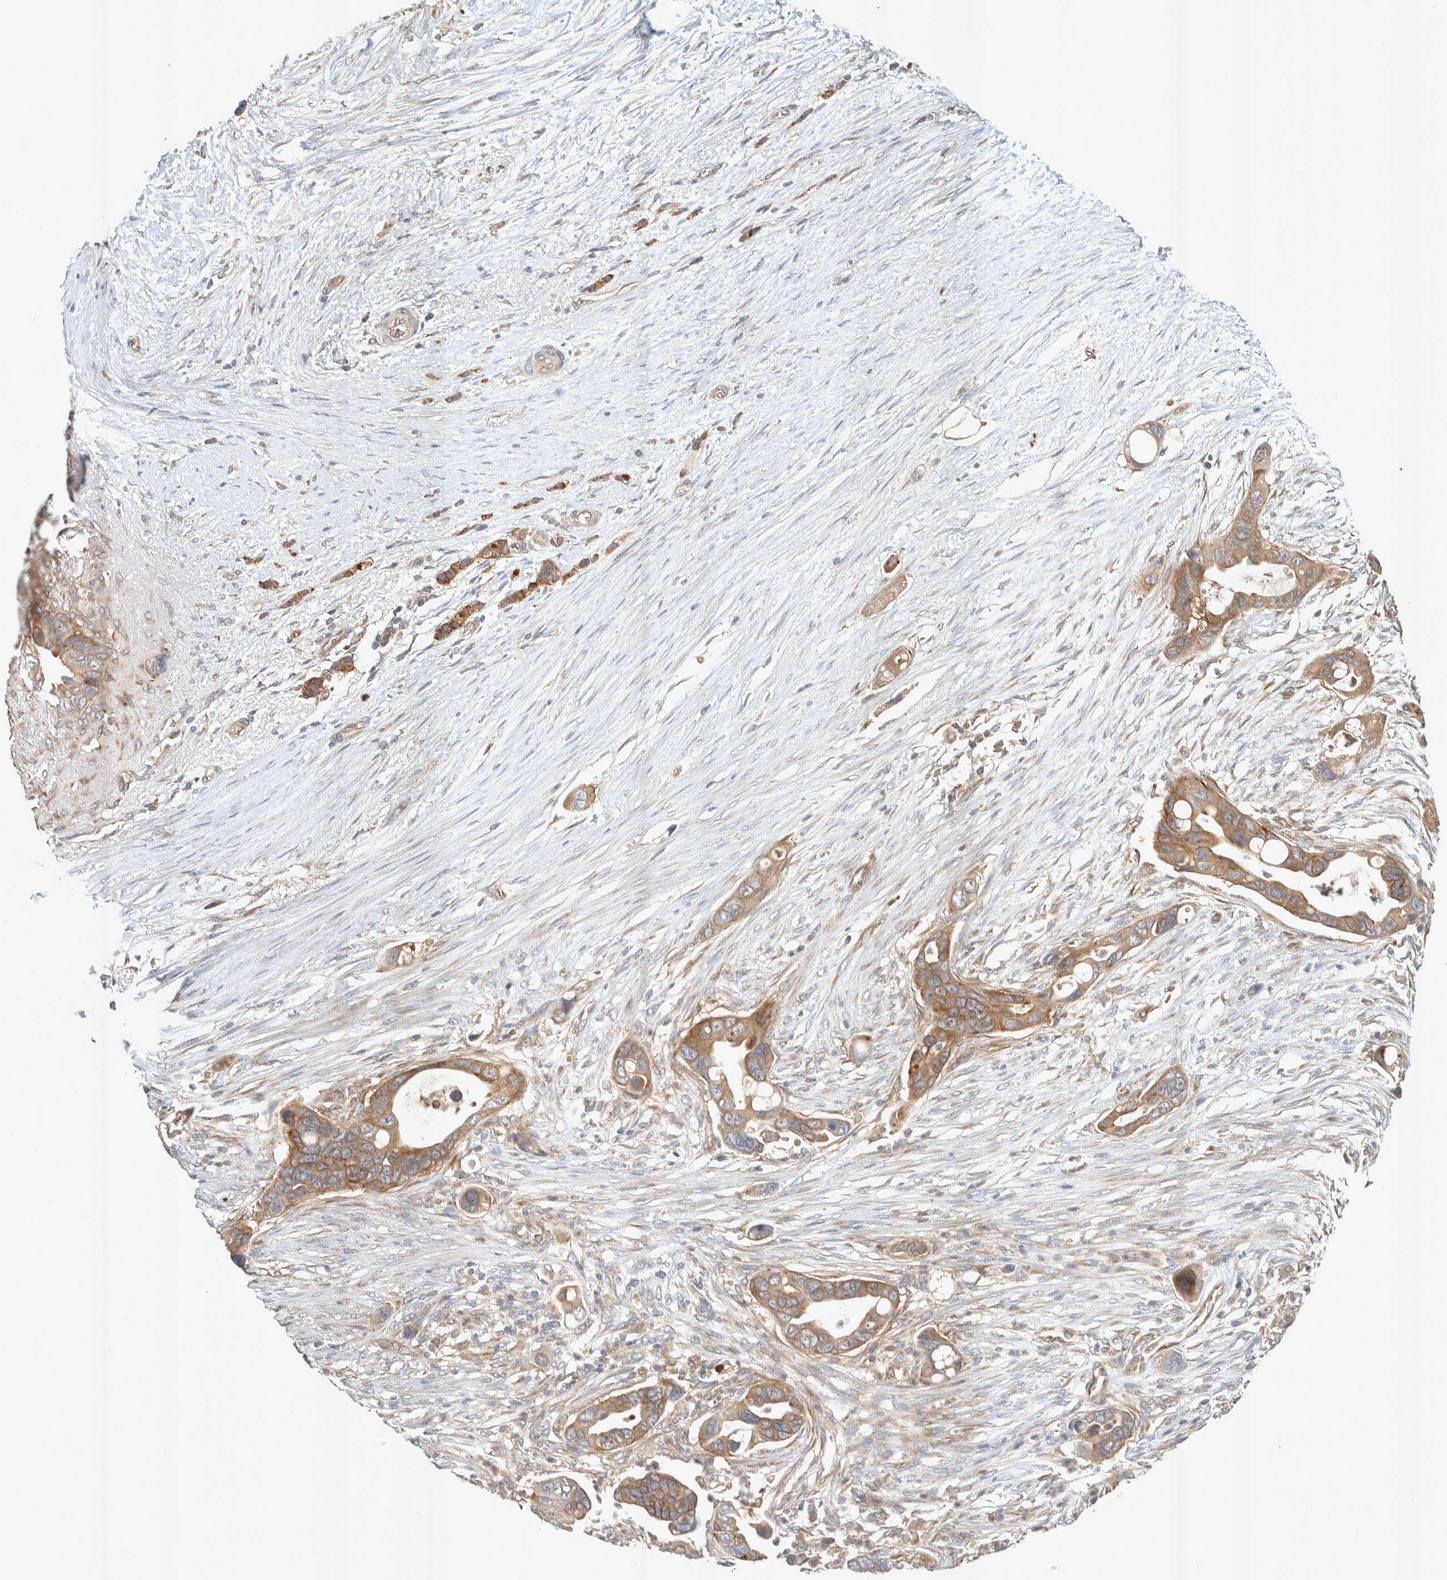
{"staining": {"intensity": "moderate", "quantity": ">75%", "location": "cytoplasmic/membranous"}, "tissue": "pancreatic cancer", "cell_type": "Tumor cells", "image_type": "cancer", "snomed": [{"axis": "morphology", "description": "Adenocarcinoma, NOS"}, {"axis": "topography", "description": "Pancreas"}], "caption": "The image displays staining of pancreatic adenocarcinoma, revealing moderate cytoplasmic/membranous protein staining (brown color) within tumor cells.", "gene": "PXK", "patient": {"sex": "female", "age": 72}}